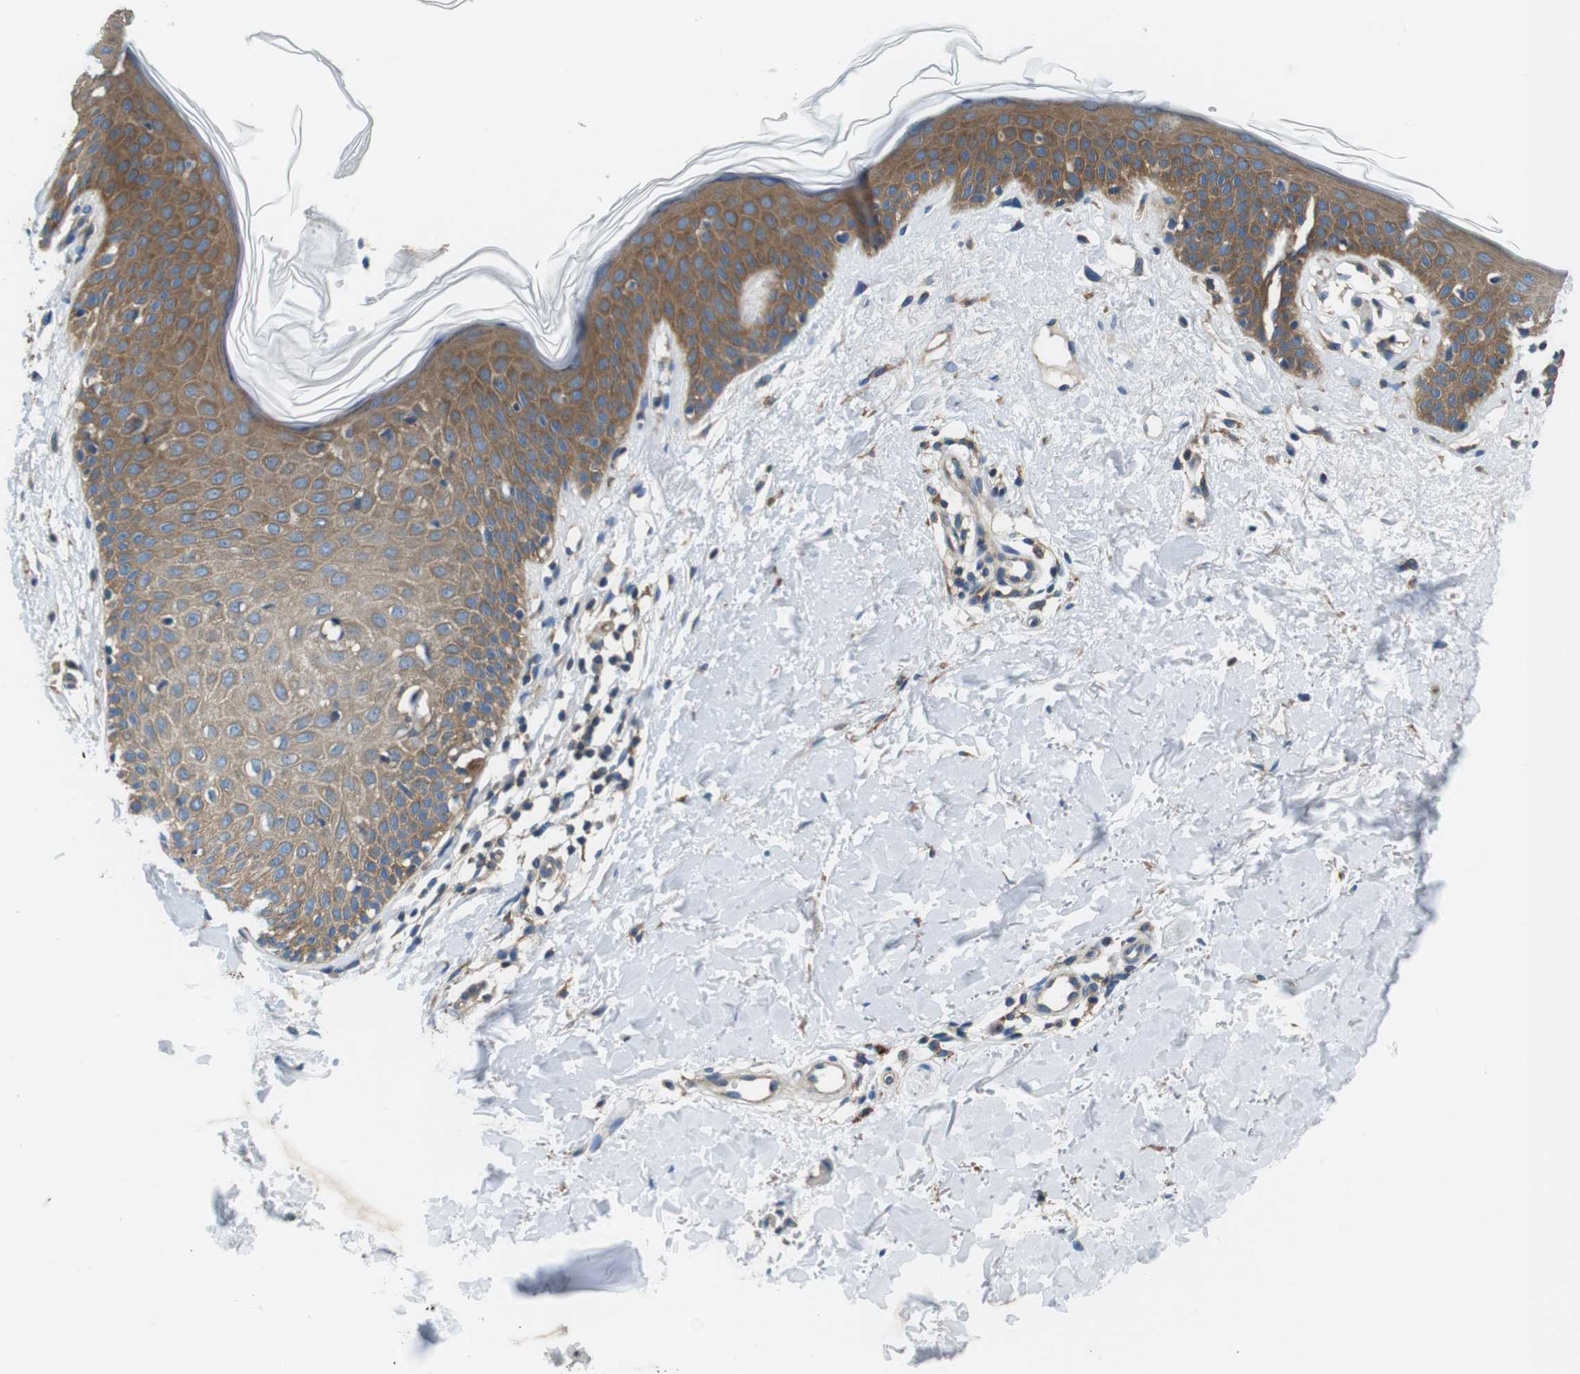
{"staining": {"intensity": "moderate", "quantity": ">75%", "location": "cytoplasmic/membranous"}, "tissue": "skin", "cell_type": "Fibroblasts", "image_type": "normal", "snomed": [{"axis": "morphology", "description": "Normal tissue, NOS"}, {"axis": "topography", "description": "Skin"}], "caption": "This histopathology image displays normal skin stained with immunohistochemistry to label a protein in brown. The cytoplasmic/membranous of fibroblasts show moderate positivity for the protein. Nuclei are counter-stained blue.", "gene": "DENND4C", "patient": {"sex": "female", "age": 56}}